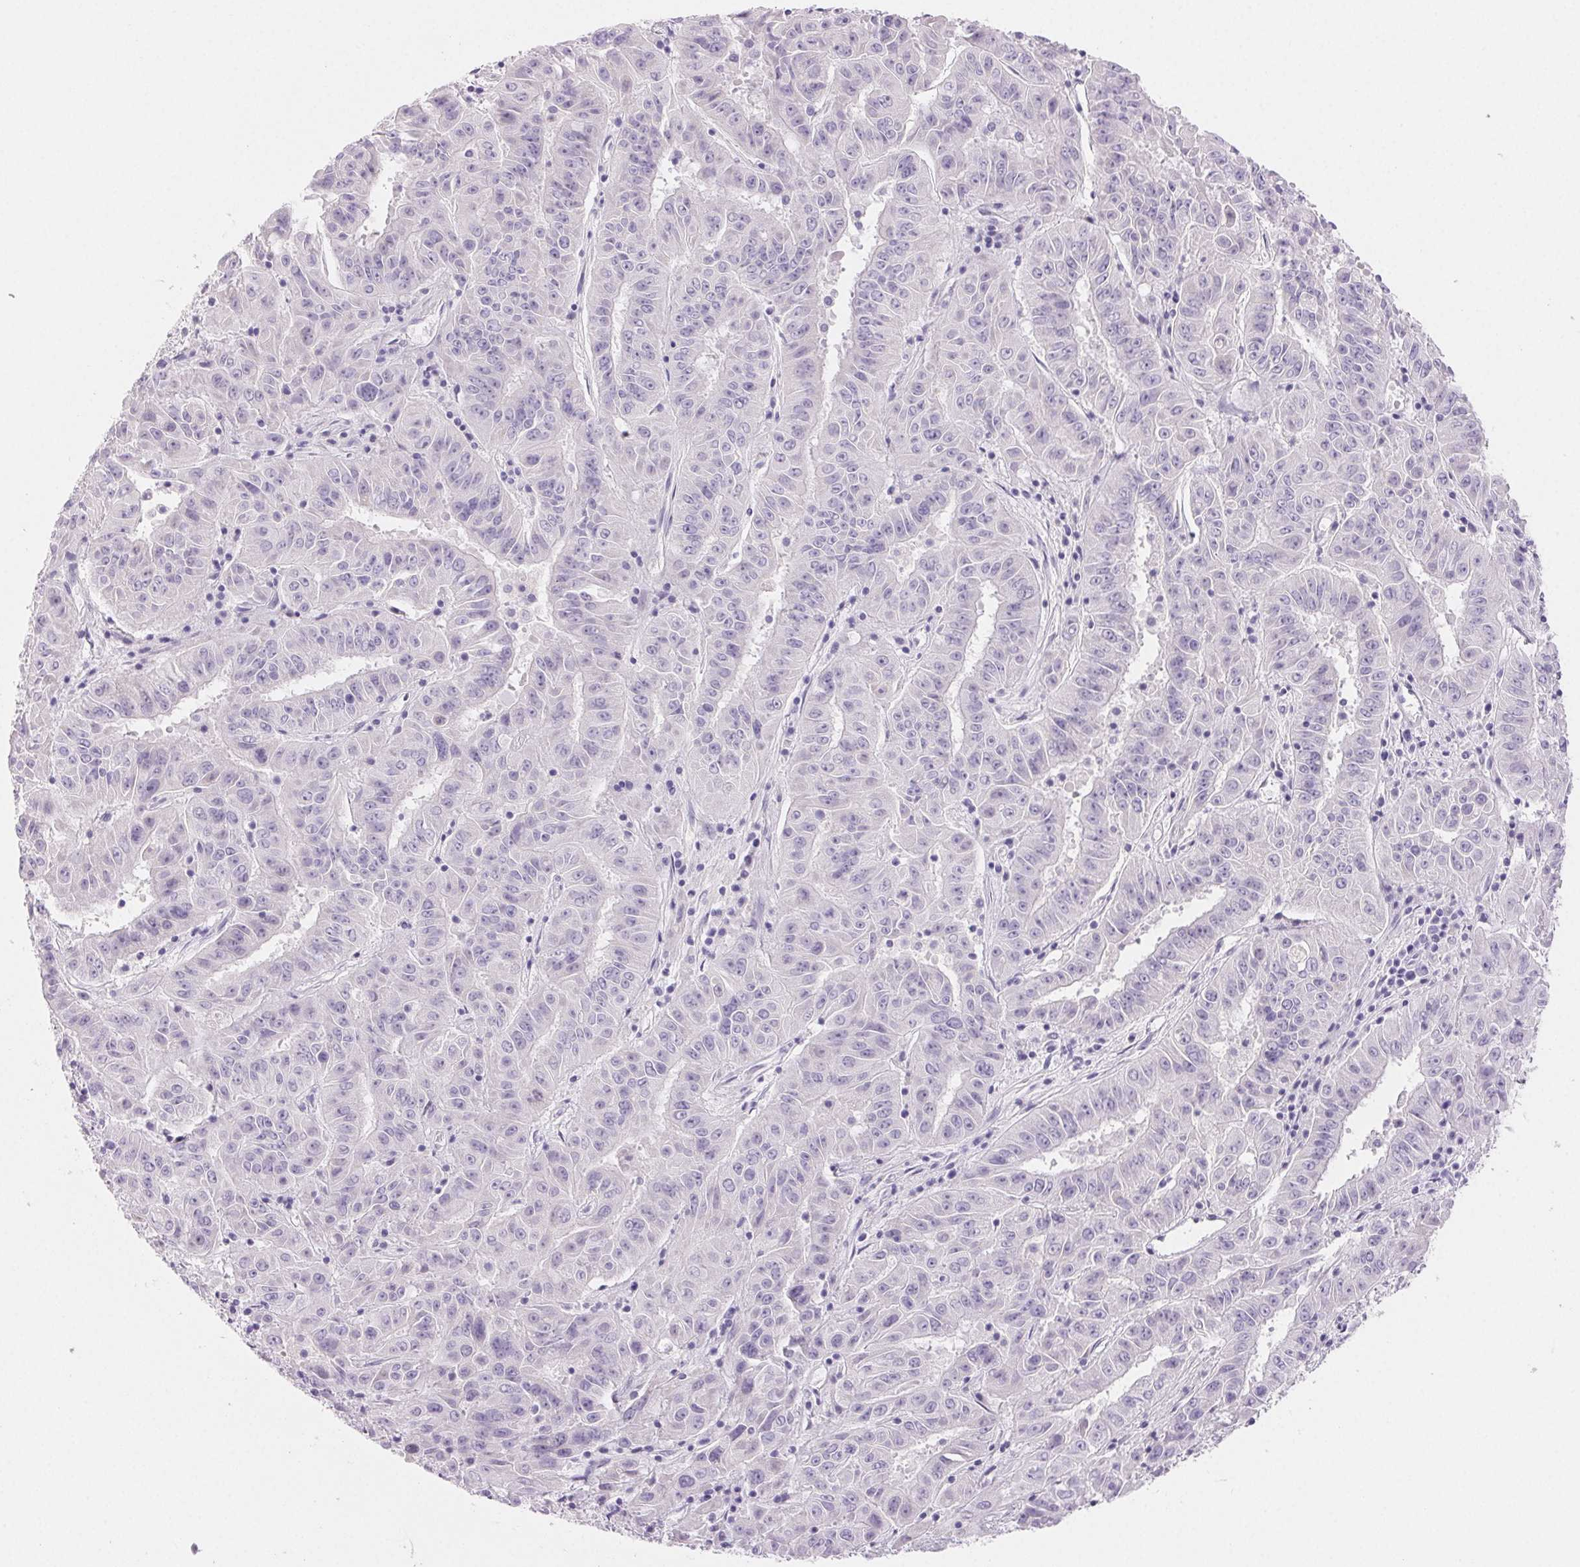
{"staining": {"intensity": "negative", "quantity": "none", "location": "none"}, "tissue": "pancreatic cancer", "cell_type": "Tumor cells", "image_type": "cancer", "snomed": [{"axis": "morphology", "description": "Adenocarcinoma, NOS"}, {"axis": "topography", "description": "Pancreas"}], "caption": "The immunohistochemistry image has no significant expression in tumor cells of pancreatic cancer tissue.", "gene": "BPIFB2", "patient": {"sex": "male", "age": 63}}